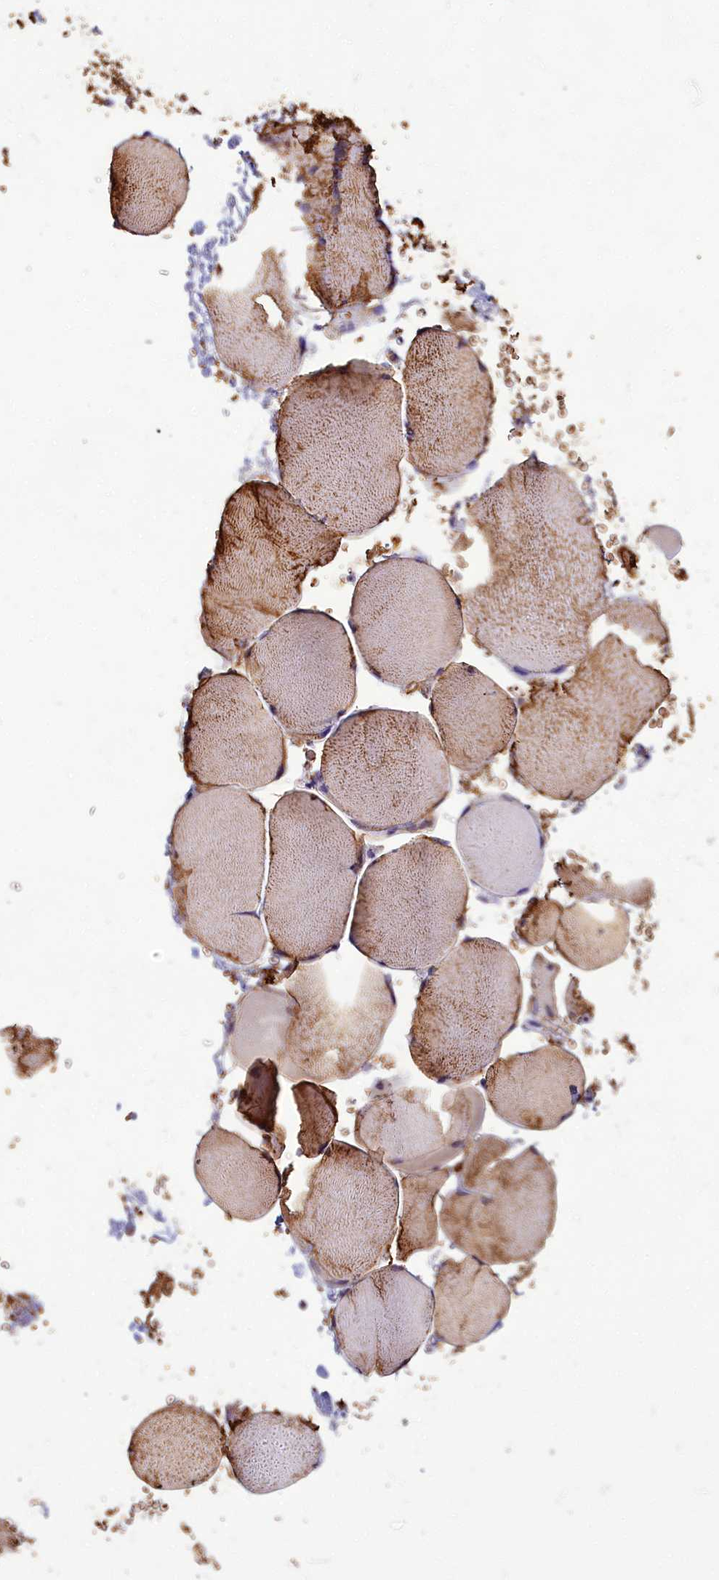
{"staining": {"intensity": "moderate", "quantity": ">75%", "location": "cytoplasmic/membranous"}, "tissue": "skeletal muscle", "cell_type": "Myocytes", "image_type": "normal", "snomed": [{"axis": "morphology", "description": "Normal tissue, NOS"}, {"axis": "topography", "description": "Skeletal muscle"}], "caption": "A brown stain shows moderate cytoplasmic/membranous staining of a protein in myocytes of normal skeletal muscle. (DAB (3,3'-diaminobenzidine) IHC with brightfield microscopy, high magnification).", "gene": "EARS2", "patient": {"sex": "male", "age": 62}}